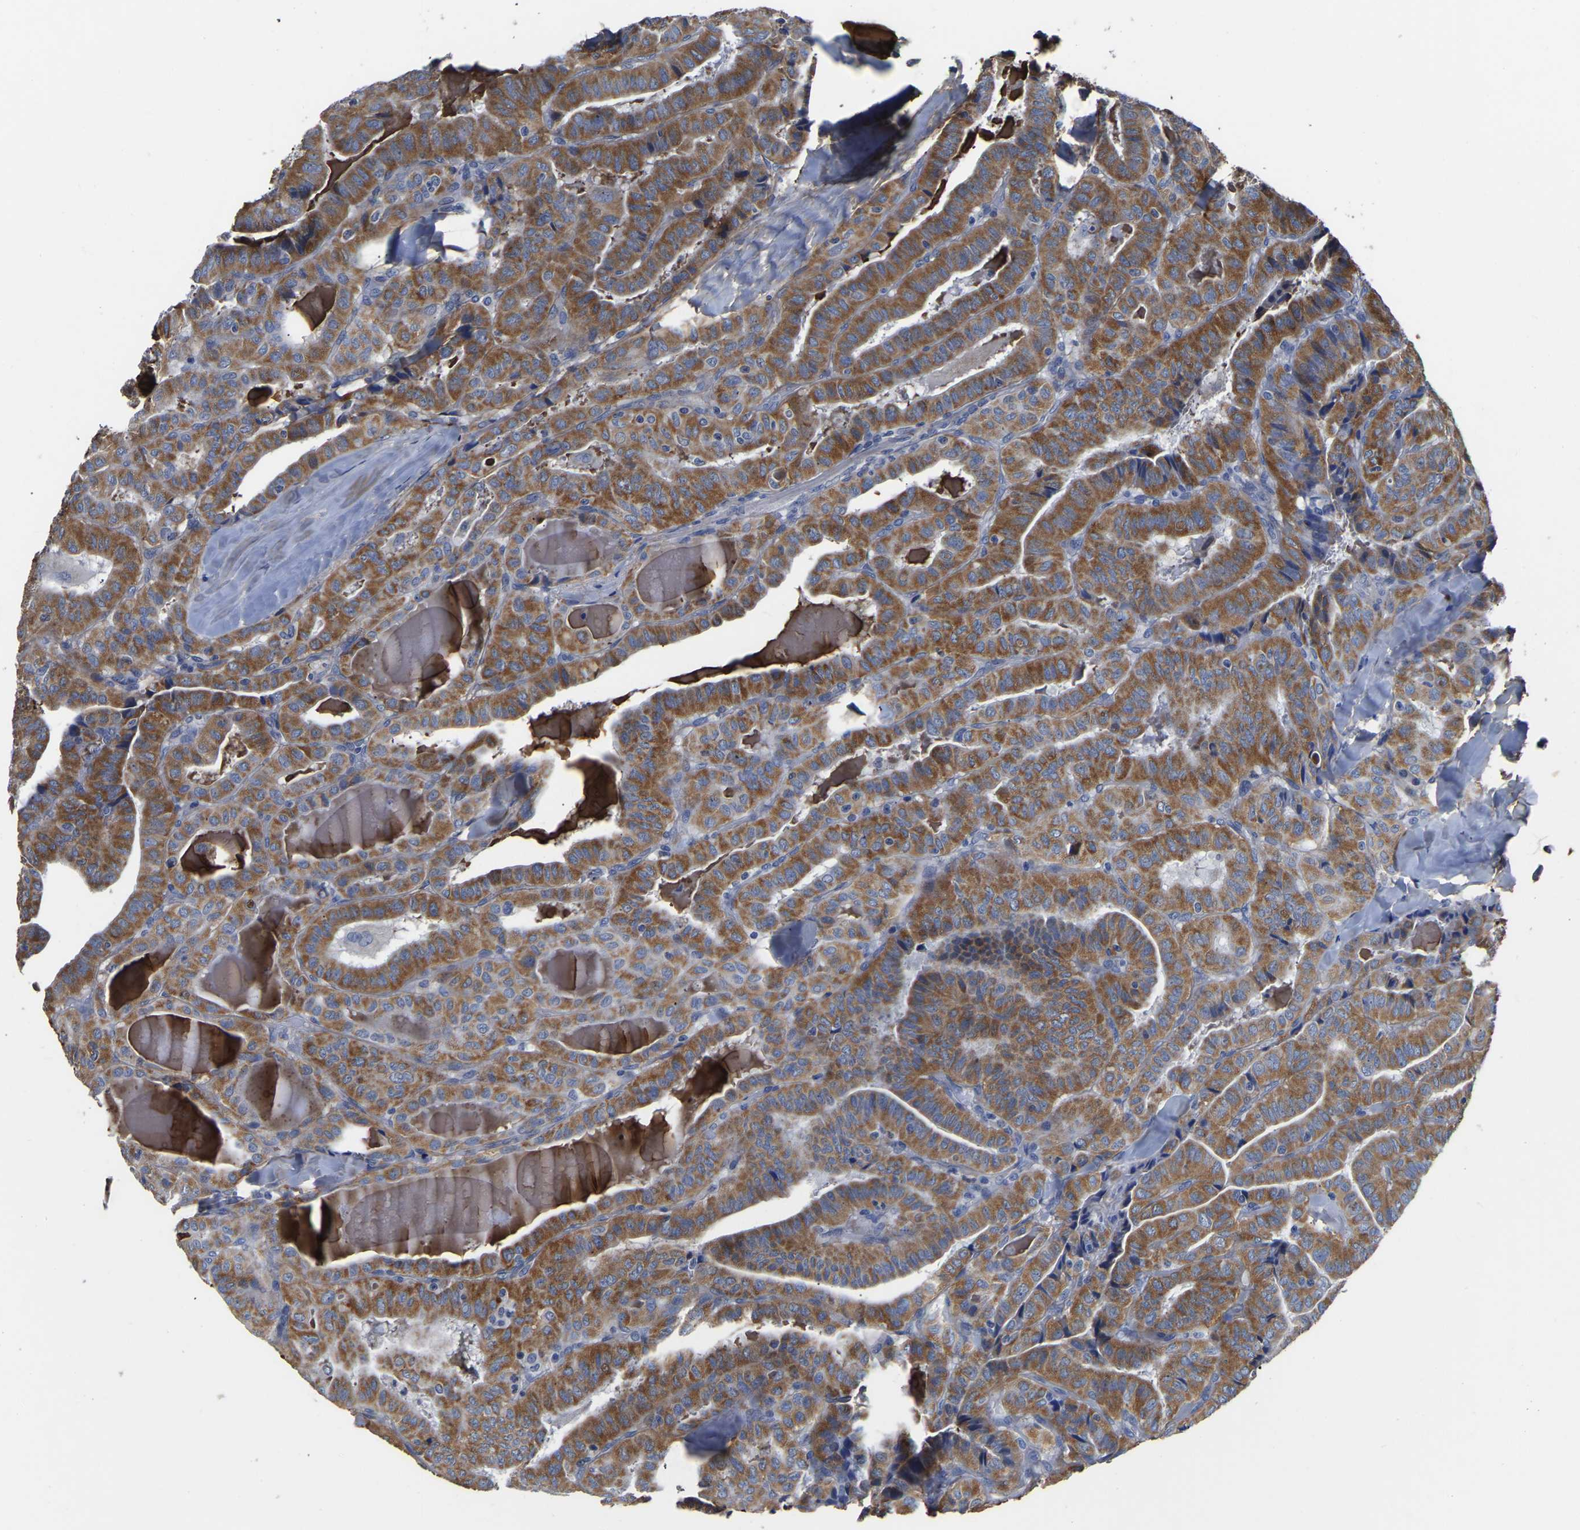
{"staining": {"intensity": "moderate", "quantity": ">75%", "location": "cytoplasmic/membranous"}, "tissue": "thyroid cancer", "cell_type": "Tumor cells", "image_type": "cancer", "snomed": [{"axis": "morphology", "description": "Papillary adenocarcinoma, NOS"}, {"axis": "topography", "description": "Thyroid gland"}], "caption": "Protein analysis of thyroid cancer tissue reveals moderate cytoplasmic/membranous positivity in approximately >75% of tumor cells.", "gene": "FGD5", "patient": {"sex": "male", "age": 77}}